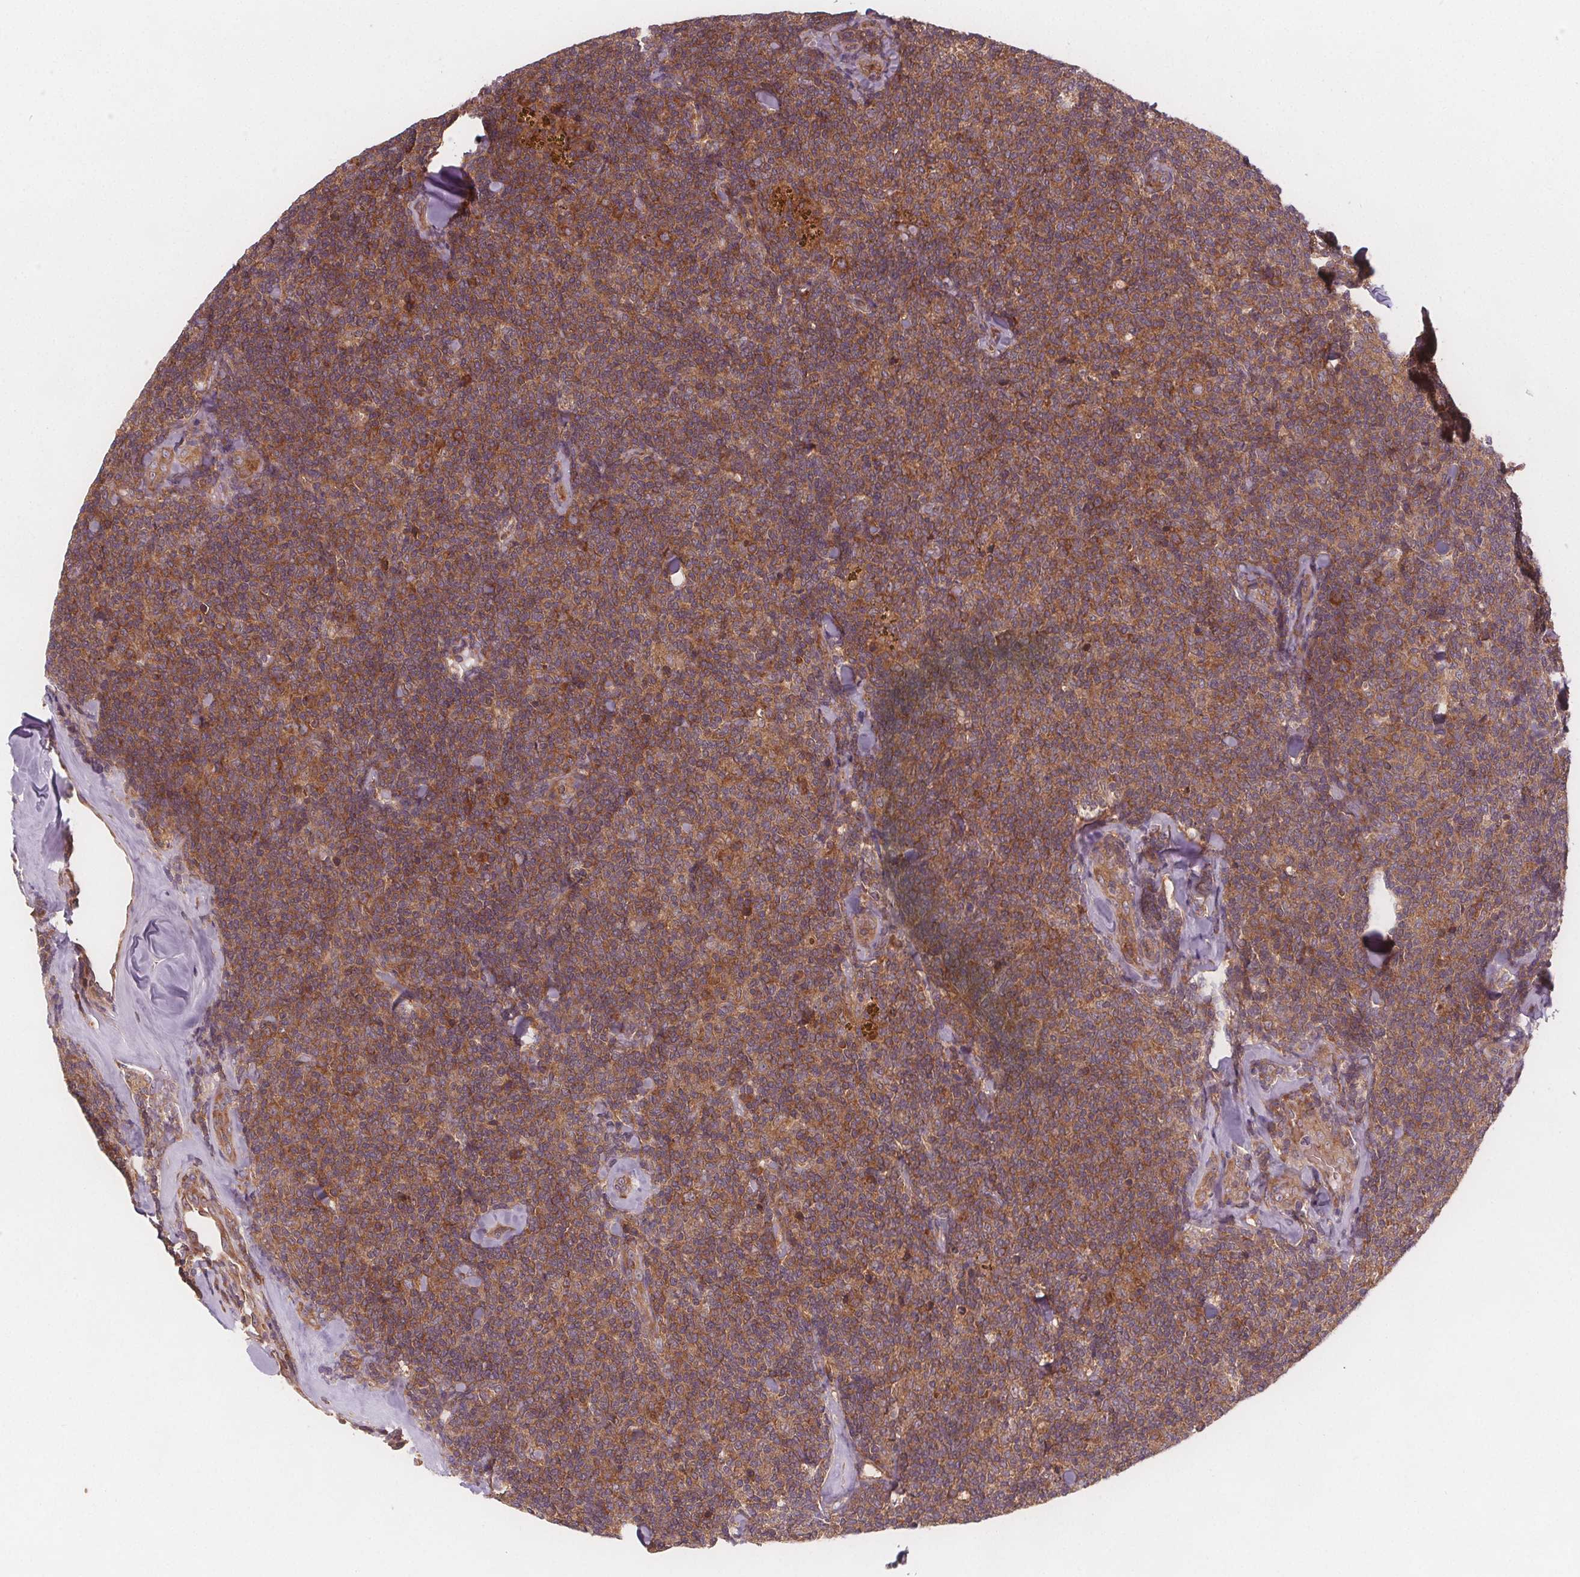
{"staining": {"intensity": "moderate", "quantity": ">75%", "location": "cytoplasmic/membranous"}, "tissue": "lymphoma", "cell_type": "Tumor cells", "image_type": "cancer", "snomed": [{"axis": "morphology", "description": "Malignant lymphoma, non-Hodgkin's type, Low grade"}, {"axis": "topography", "description": "Lymph node"}], "caption": "This is an image of immunohistochemistry staining of low-grade malignant lymphoma, non-Hodgkin's type, which shows moderate expression in the cytoplasmic/membranous of tumor cells.", "gene": "EIF3D", "patient": {"sex": "female", "age": 56}}